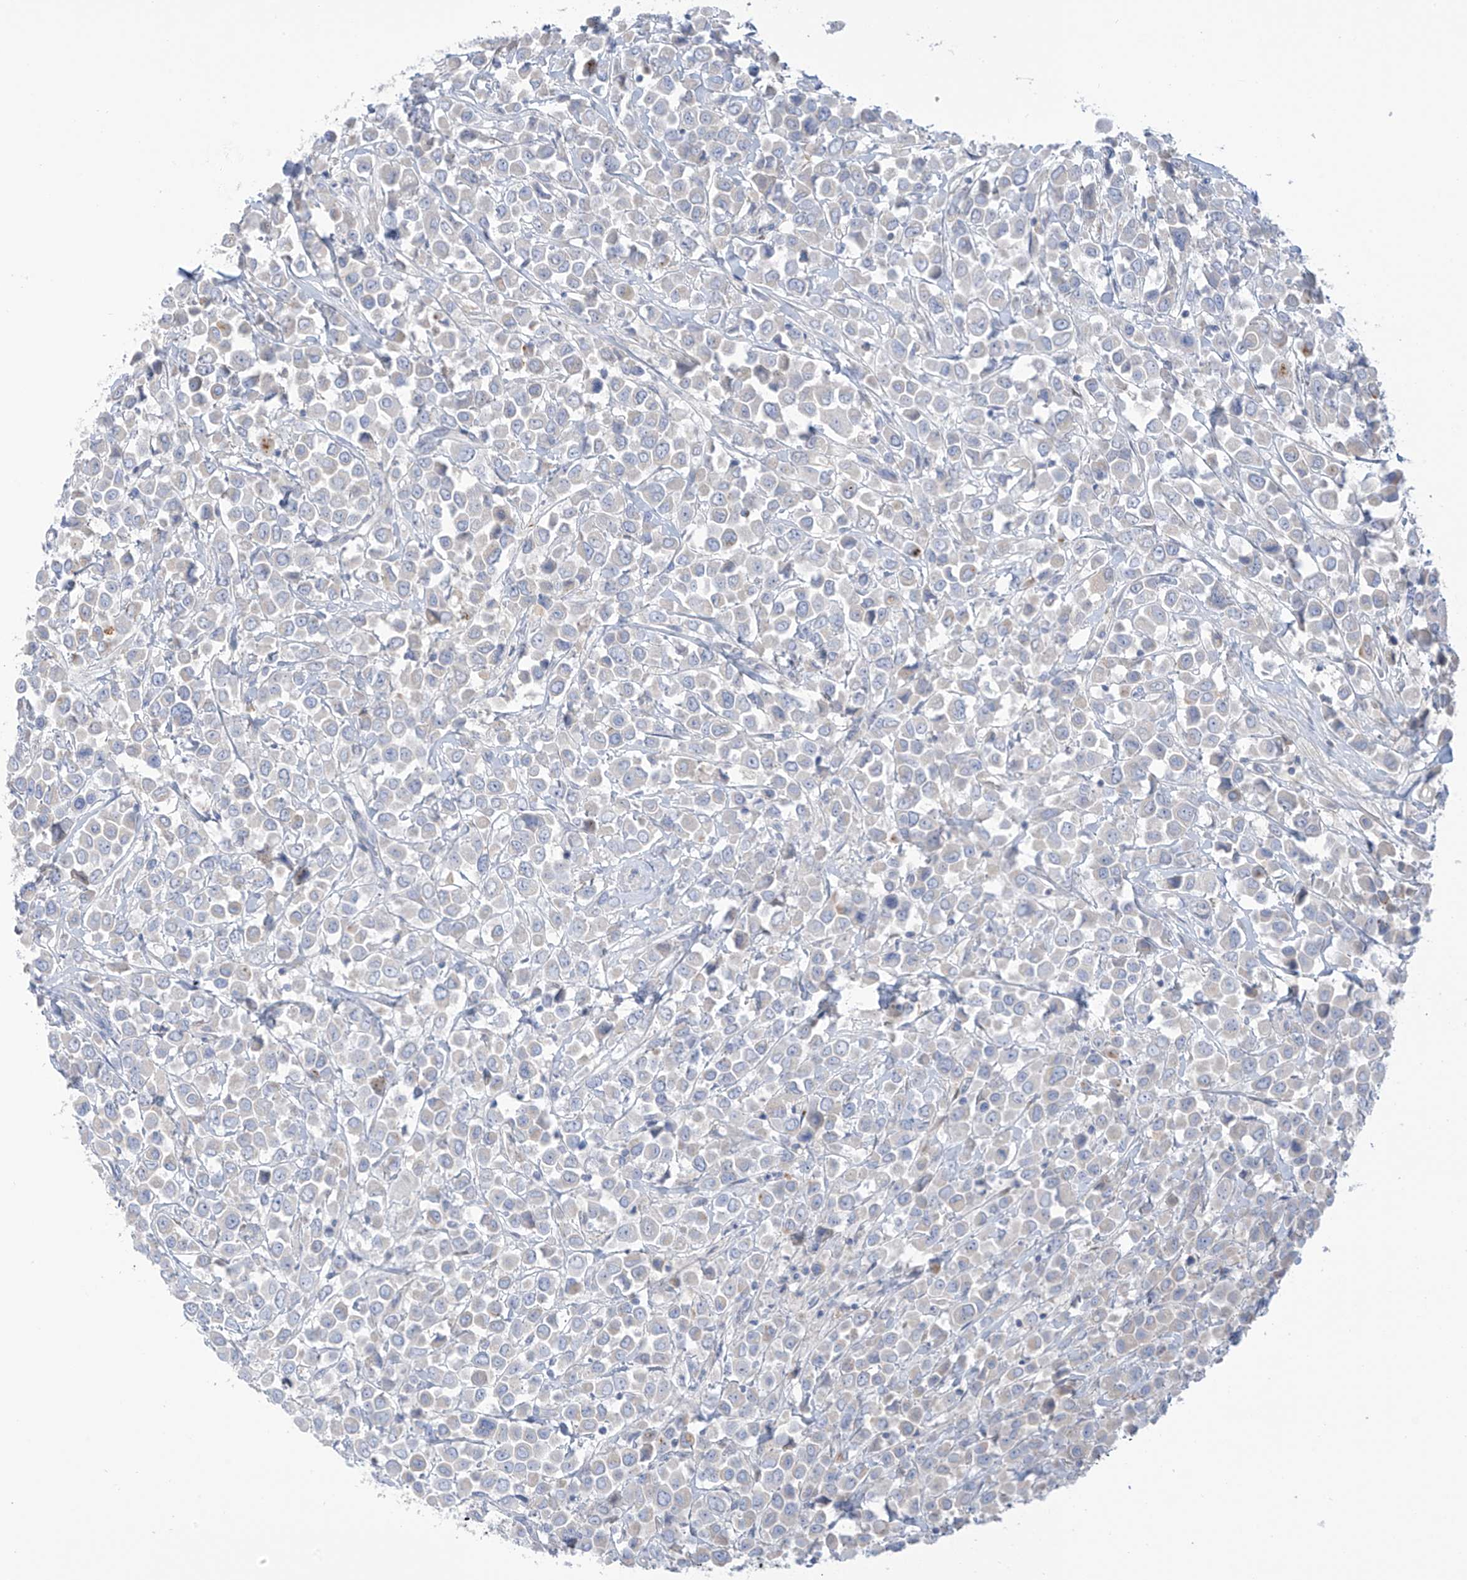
{"staining": {"intensity": "negative", "quantity": "none", "location": "none"}, "tissue": "breast cancer", "cell_type": "Tumor cells", "image_type": "cancer", "snomed": [{"axis": "morphology", "description": "Duct carcinoma"}, {"axis": "topography", "description": "Breast"}], "caption": "This is a image of immunohistochemistry (IHC) staining of infiltrating ductal carcinoma (breast), which shows no staining in tumor cells.", "gene": "FABP2", "patient": {"sex": "female", "age": 61}}